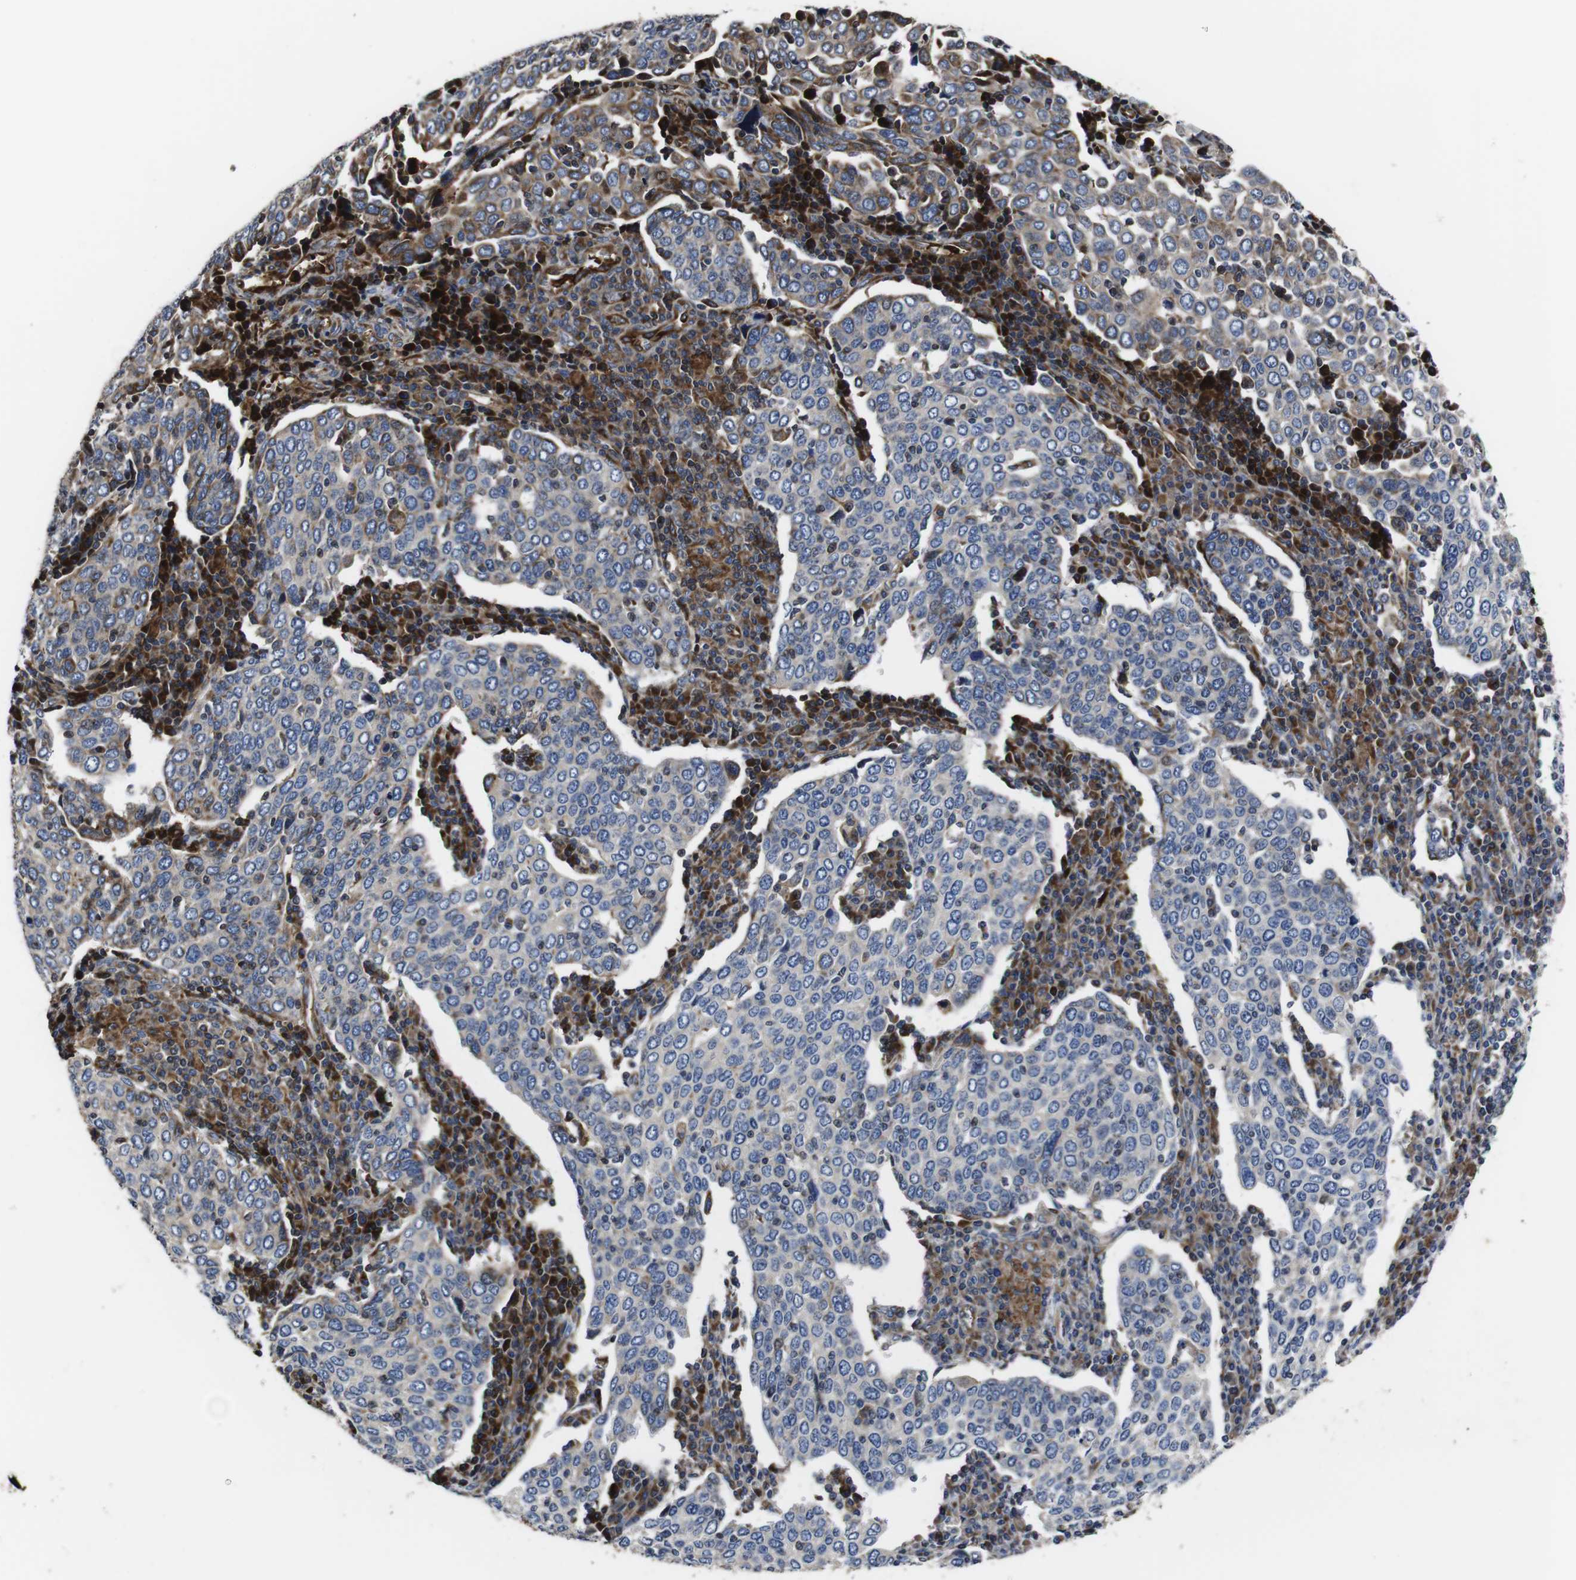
{"staining": {"intensity": "weak", "quantity": "25%-75%", "location": "cytoplasmic/membranous"}, "tissue": "cervical cancer", "cell_type": "Tumor cells", "image_type": "cancer", "snomed": [{"axis": "morphology", "description": "Squamous cell carcinoma, NOS"}, {"axis": "topography", "description": "Cervix"}], "caption": "The image reveals staining of cervical cancer, revealing weak cytoplasmic/membranous protein positivity (brown color) within tumor cells.", "gene": "SMYD3", "patient": {"sex": "female", "age": 40}}